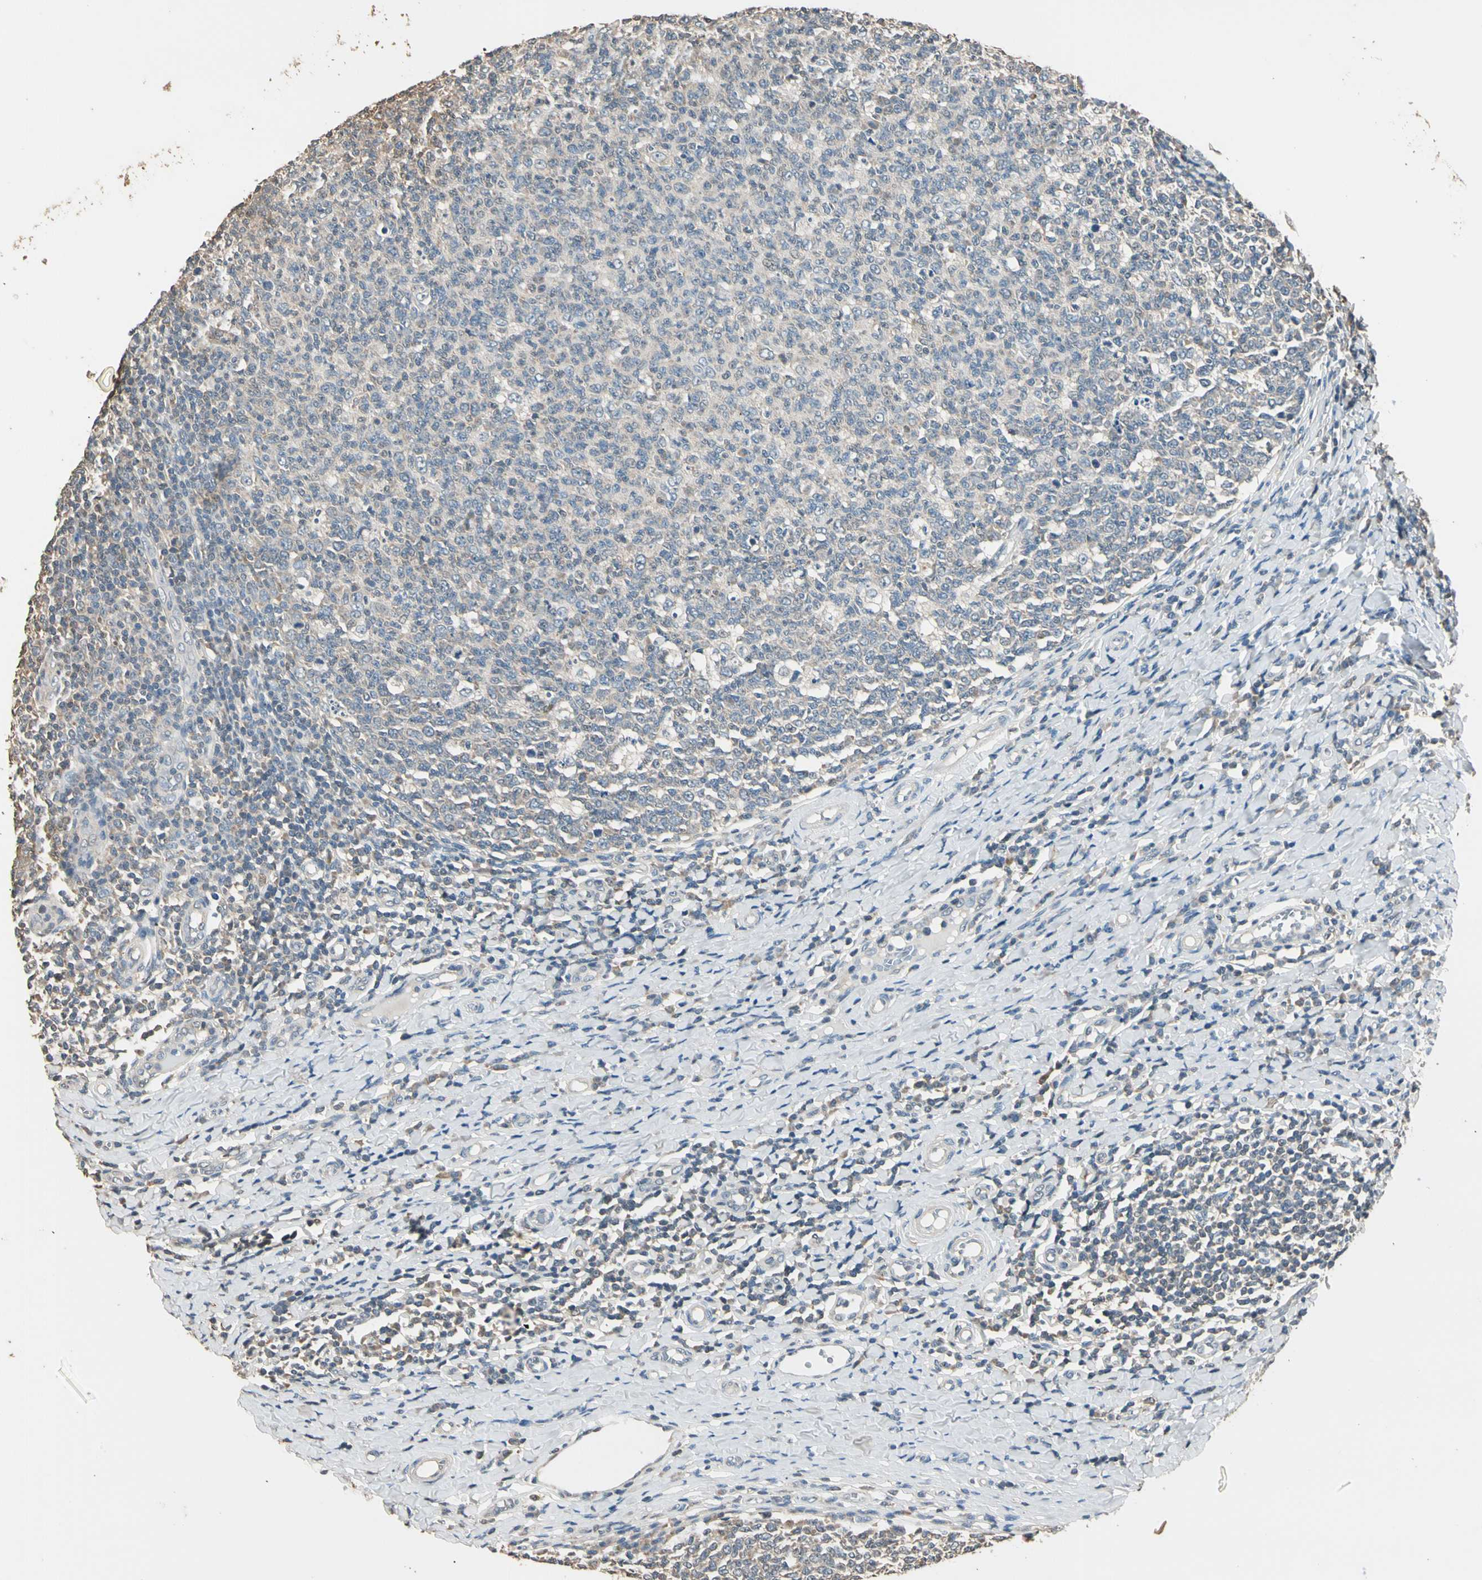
{"staining": {"intensity": "negative", "quantity": "none", "location": "none"}, "tissue": "tonsil", "cell_type": "Germinal center cells", "image_type": "normal", "snomed": [{"axis": "morphology", "description": "Normal tissue, NOS"}, {"axis": "topography", "description": "Tonsil"}], "caption": "DAB (3,3'-diaminobenzidine) immunohistochemical staining of normal human tonsil shows no significant positivity in germinal center cells. Nuclei are stained in blue.", "gene": "MAP3K7", "patient": {"sex": "male", "age": 6}}